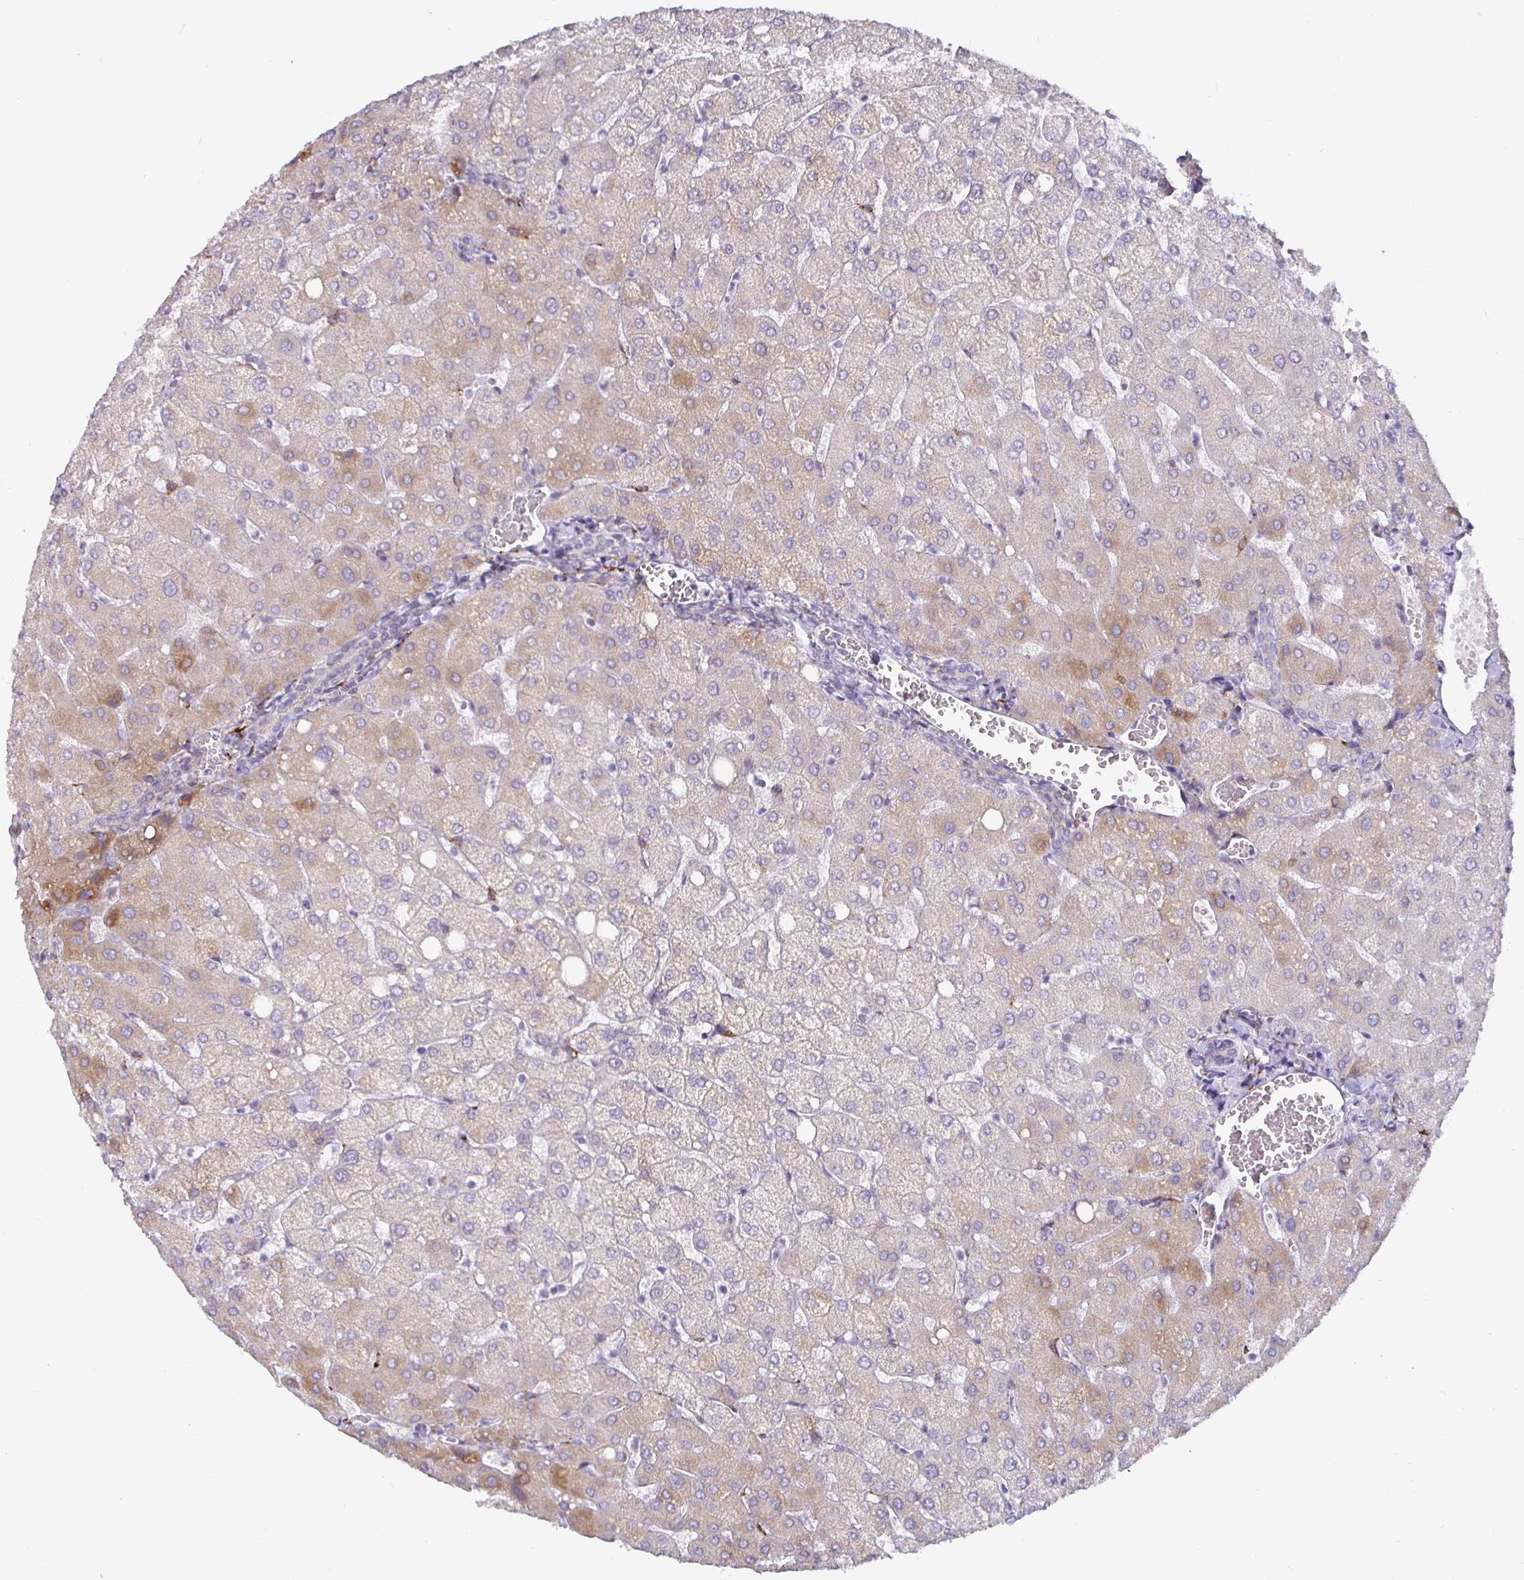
{"staining": {"intensity": "negative", "quantity": "none", "location": "none"}, "tissue": "liver", "cell_type": "Cholangiocytes", "image_type": "normal", "snomed": [{"axis": "morphology", "description": "Normal tissue, NOS"}, {"axis": "topography", "description": "Liver"}], "caption": "A high-resolution image shows immunohistochemistry (IHC) staining of benign liver, which demonstrates no significant positivity in cholangiocytes.", "gene": "P4HA2", "patient": {"sex": "female", "age": 54}}